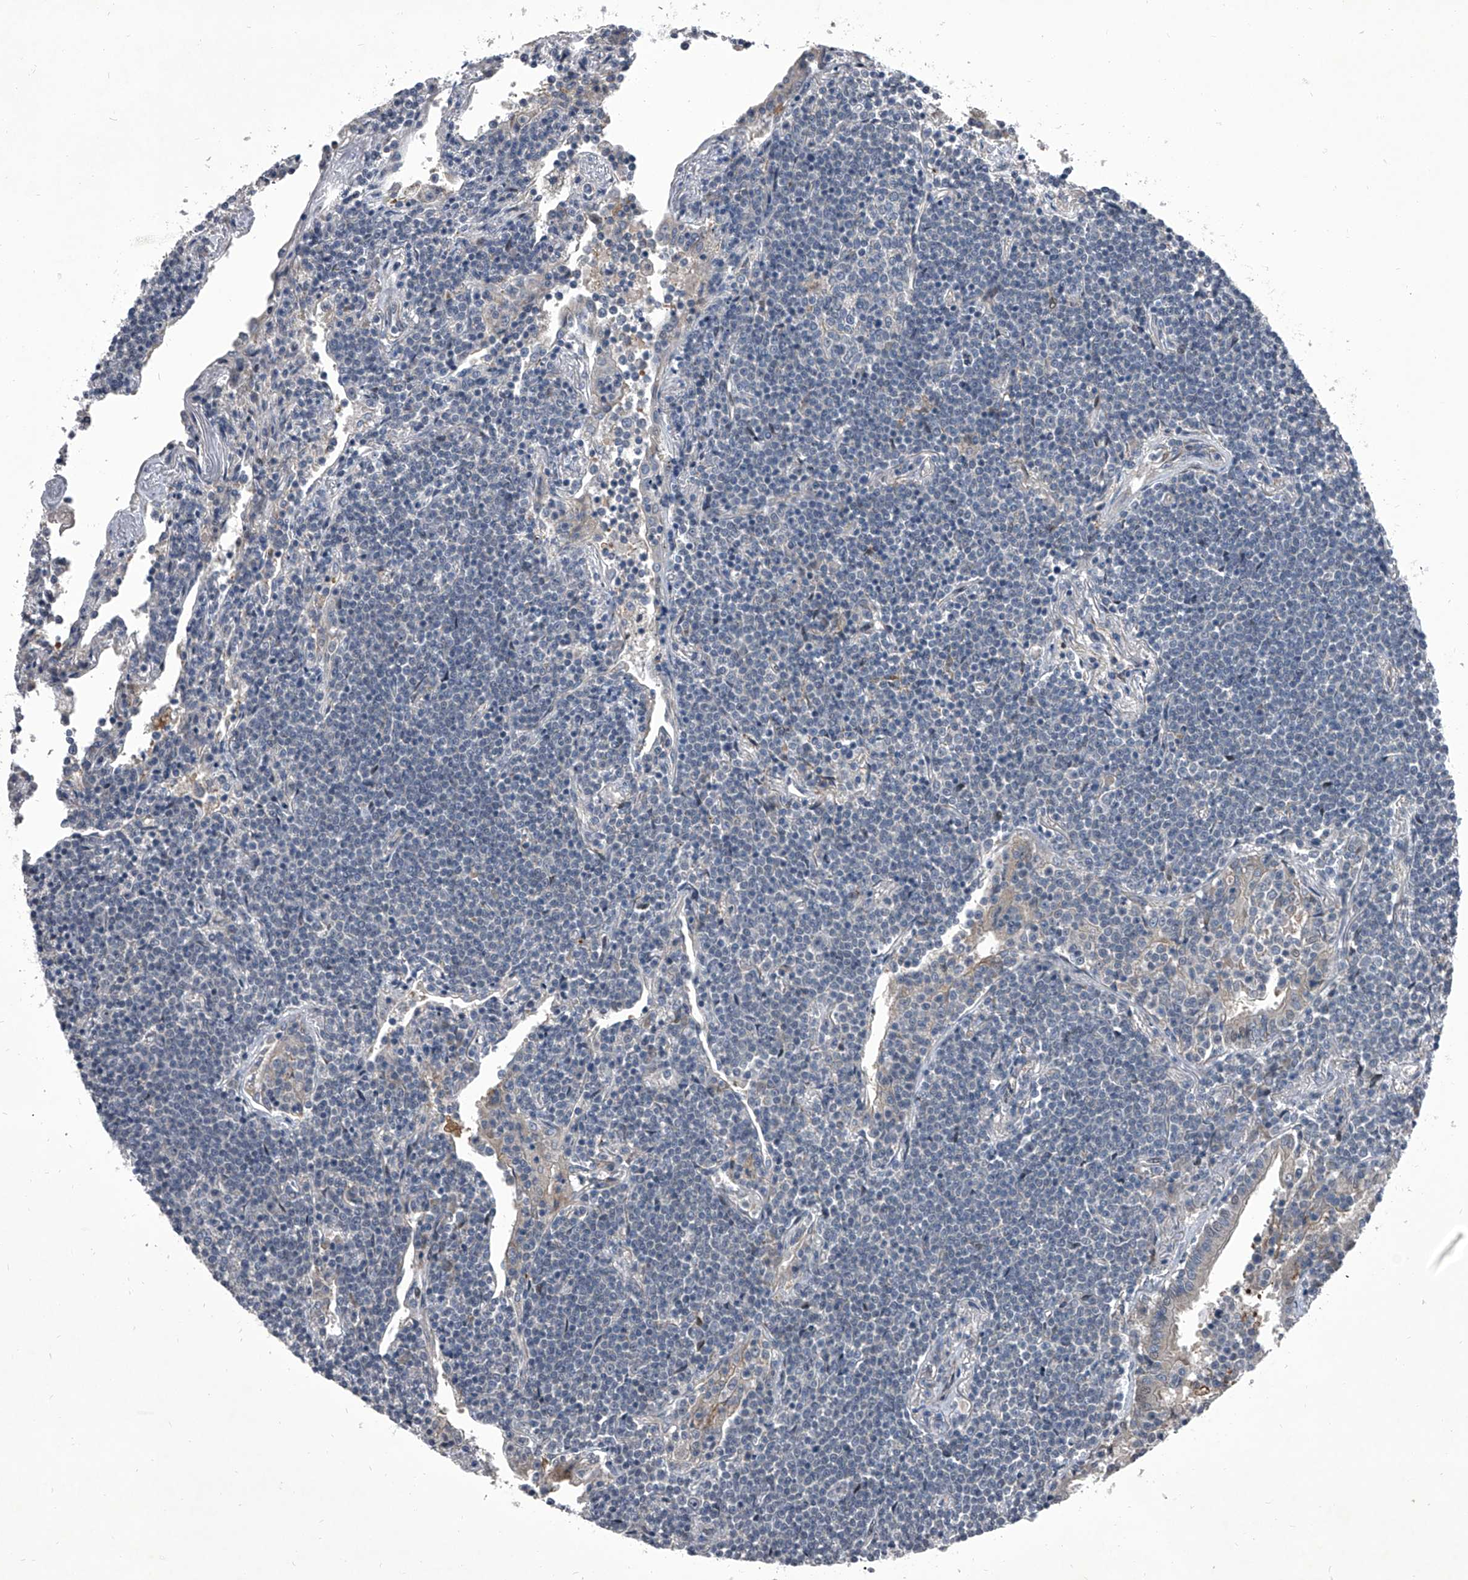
{"staining": {"intensity": "negative", "quantity": "none", "location": "none"}, "tissue": "lymphoma", "cell_type": "Tumor cells", "image_type": "cancer", "snomed": [{"axis": "morphology", "description": "Malignant lymphoma, non-Hodgkin's type, Low grade"}, {"axis": "topography", "description": "Lung"}], "caption": "DAB immunohistochemical staining of lymphoma exhibits no significant expression in tumor cells.", "gene": "ELK4", "patient": {"sex": "female", "age": 71}}